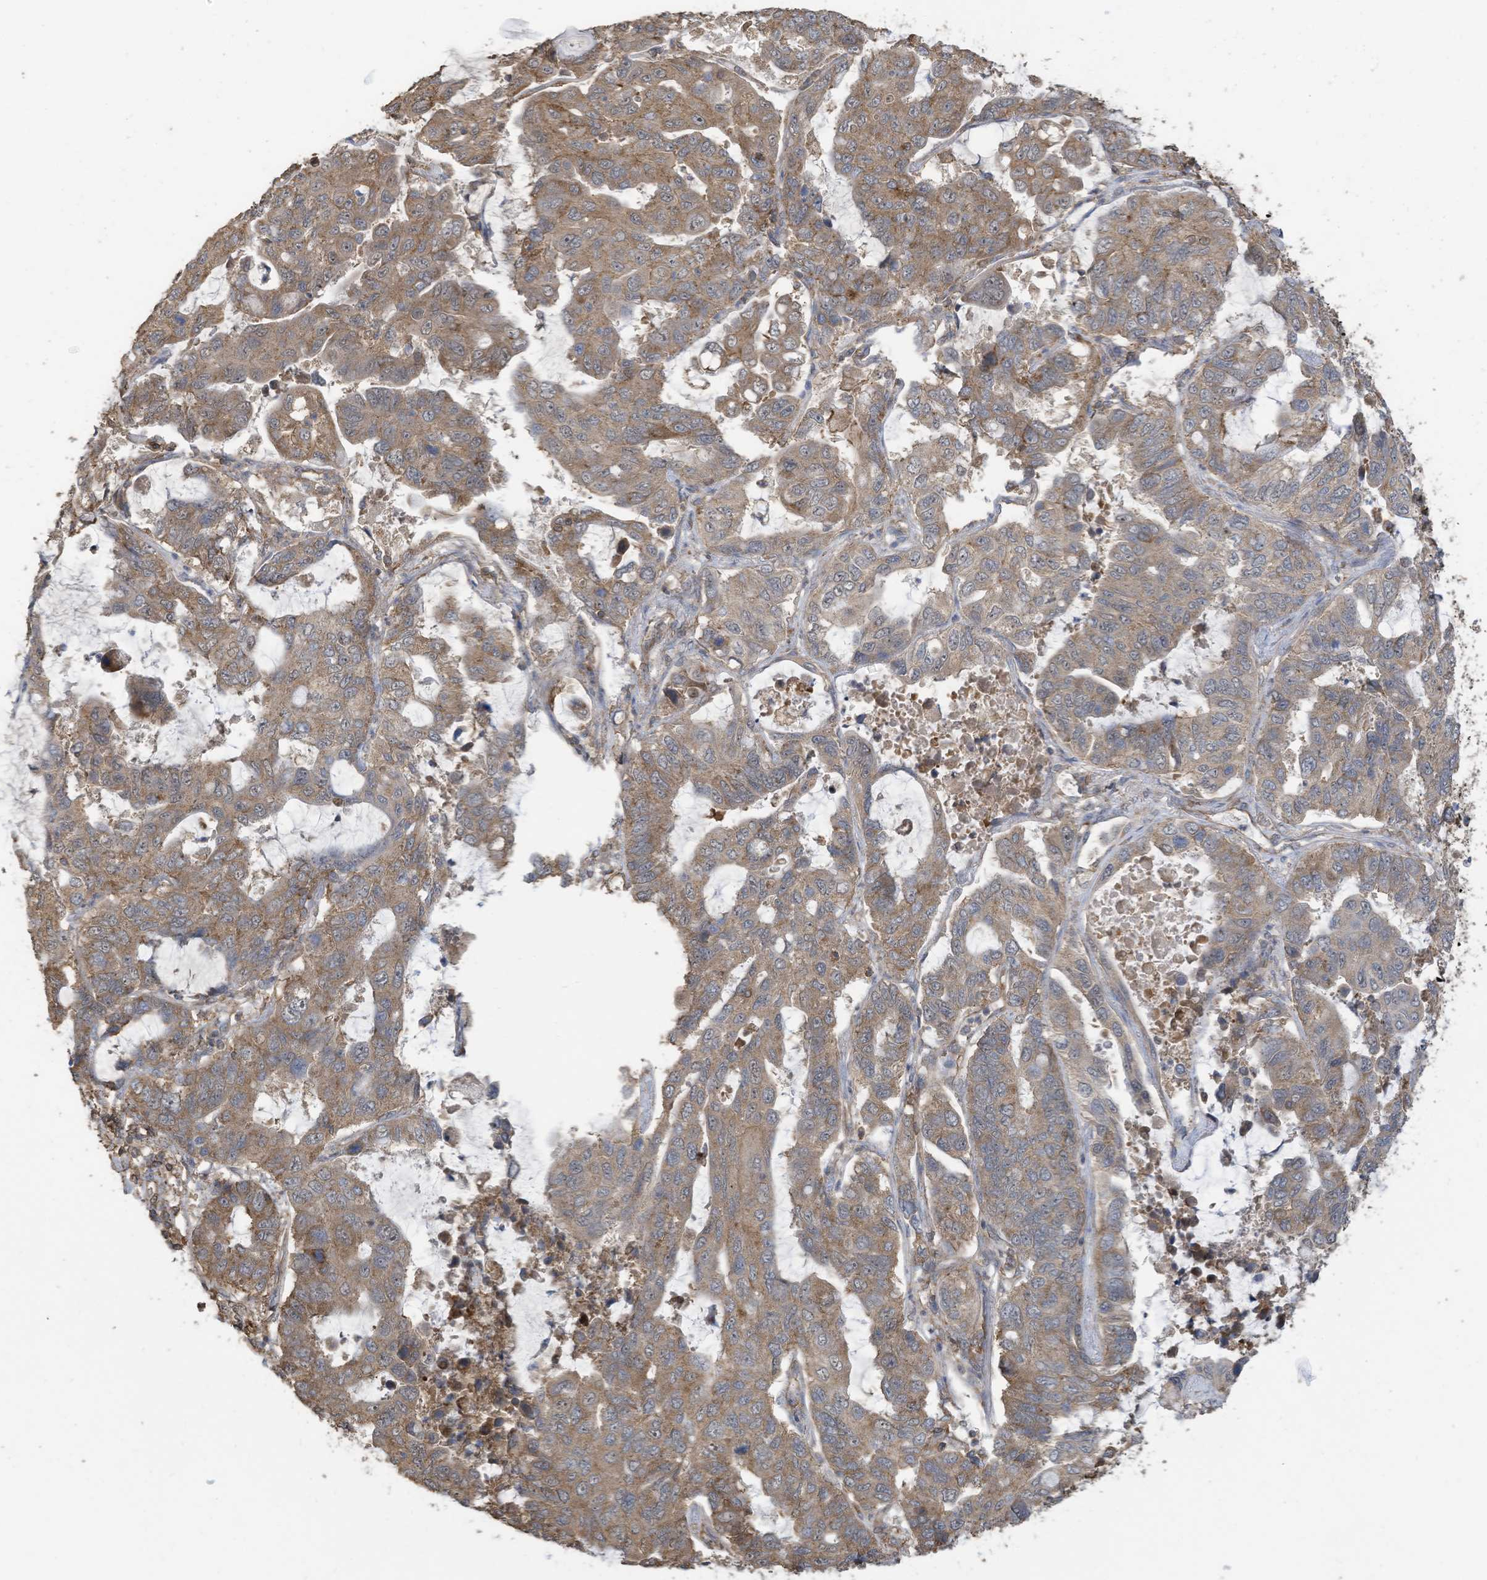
{"staining": {"intensity": "moderate", "quantity": ">75%", "location": "cytoplasmic/membranous"}, "tissue": "lung cancer", "cell_type": "Tumor cells", "image_type": "cancer", "snomed": [{"axis": "morphology", "description": "Adenocarcinoma, NOS"}, {"axis": "topography", "description": "Lung"}], "caption": "The histopathology image displays immunohistochemical staining of lung adenocarcinoma. There is moderate cytoplasmic/membranous staining is identified in about >75% of tumor cells. The staining was performed using DAB (3,3'-diaminobenzidine) to visualize the protein expression in brown, while the nuclei were stained in blue with hematoxylin (Magnification: 20x).", "gene": "COX10", "patient": {"sex": "male", "age": 64}}